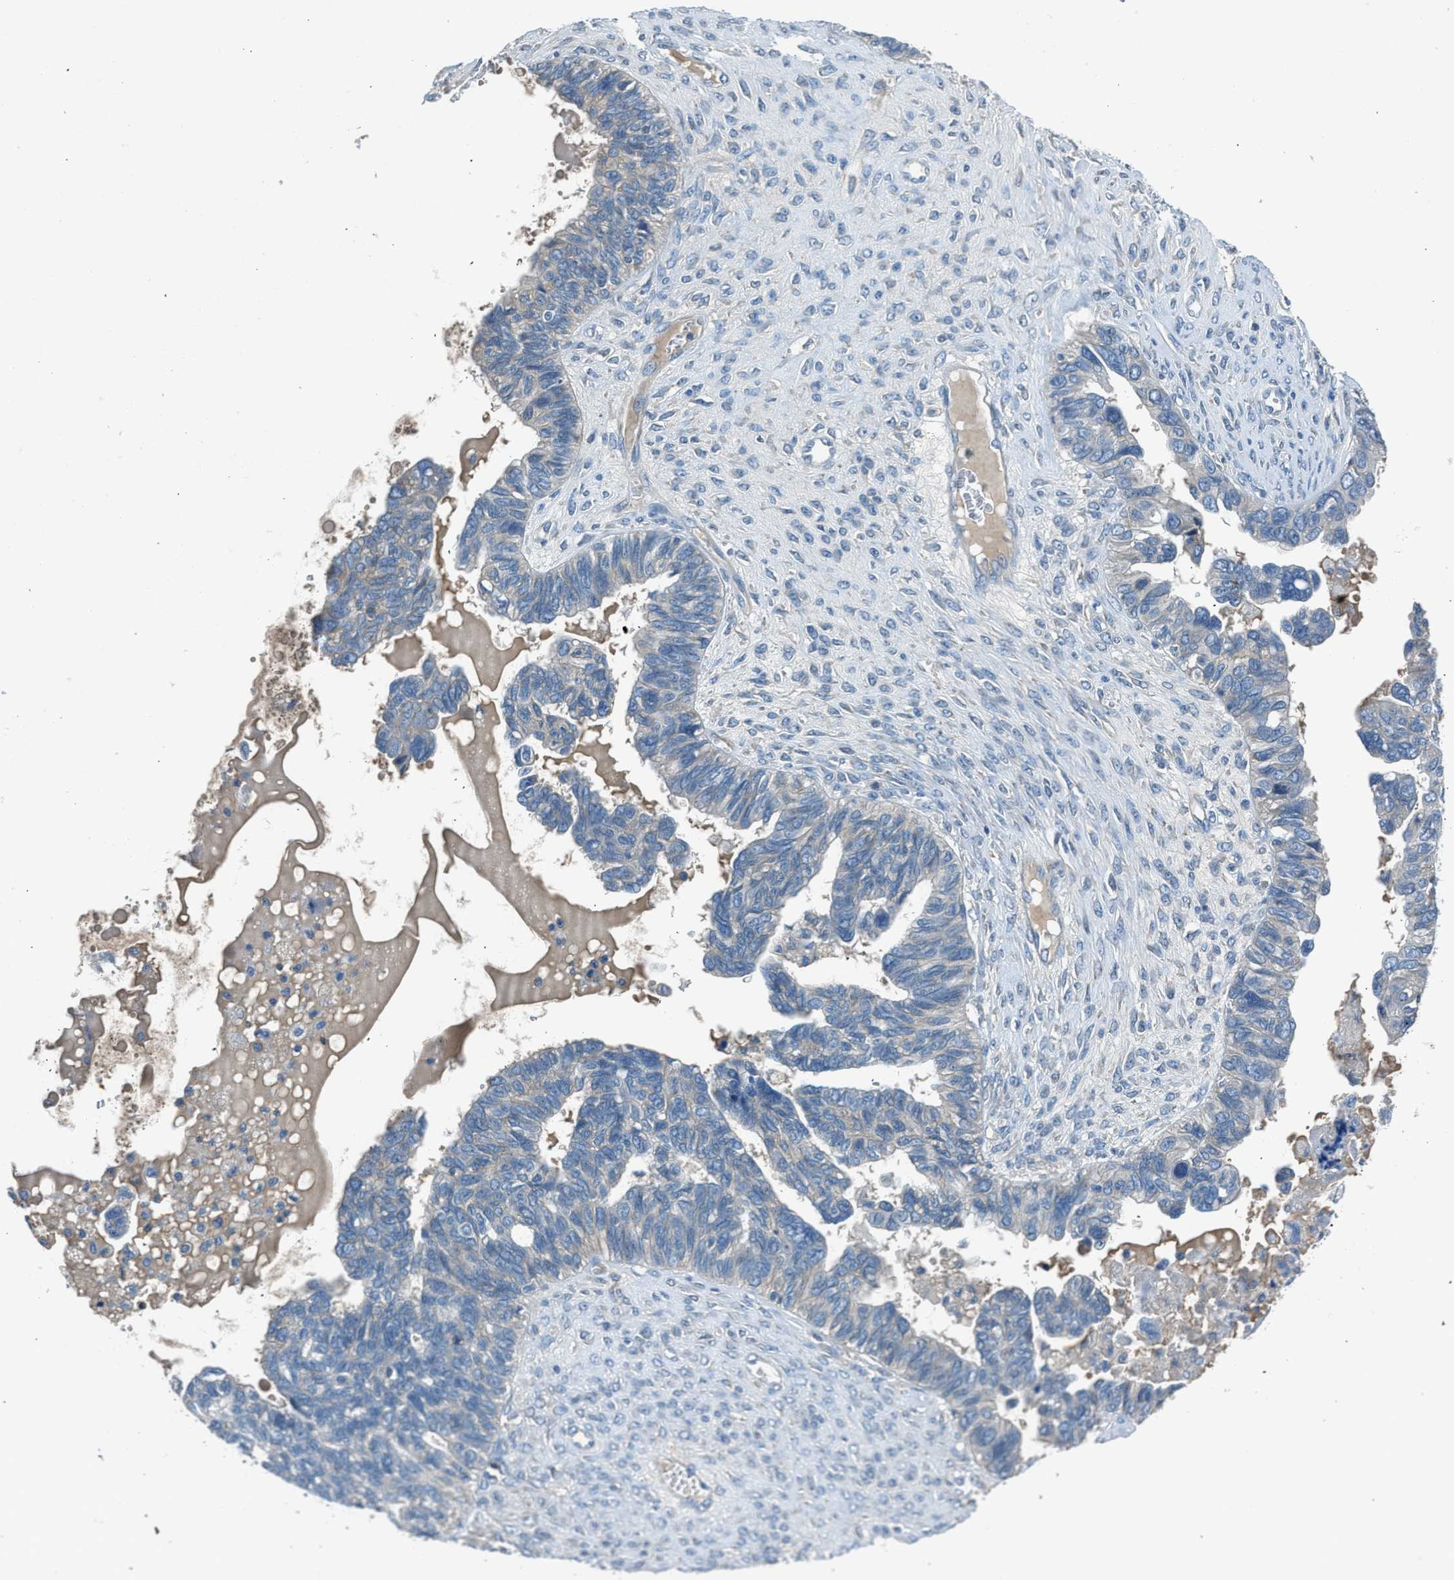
{"staining": {"intensity": "negative", "quantity": "none", "location": "none"}, "tissue": "ovarian cancer", "cell_type": "Tumor cells", "image_type": "cancer", "snomed": [{"axis": "morphology", "description": "Cystadenocarcinoma, serous, NOS"}, {"axis": "topography", "description": "Ovary"}], "caption": "There is no significant expression in tumor cells of serous cystadenocarcinoma (ovarian).", "gene": "BMP1", "patient": {"sex": "female", "age": 79}}